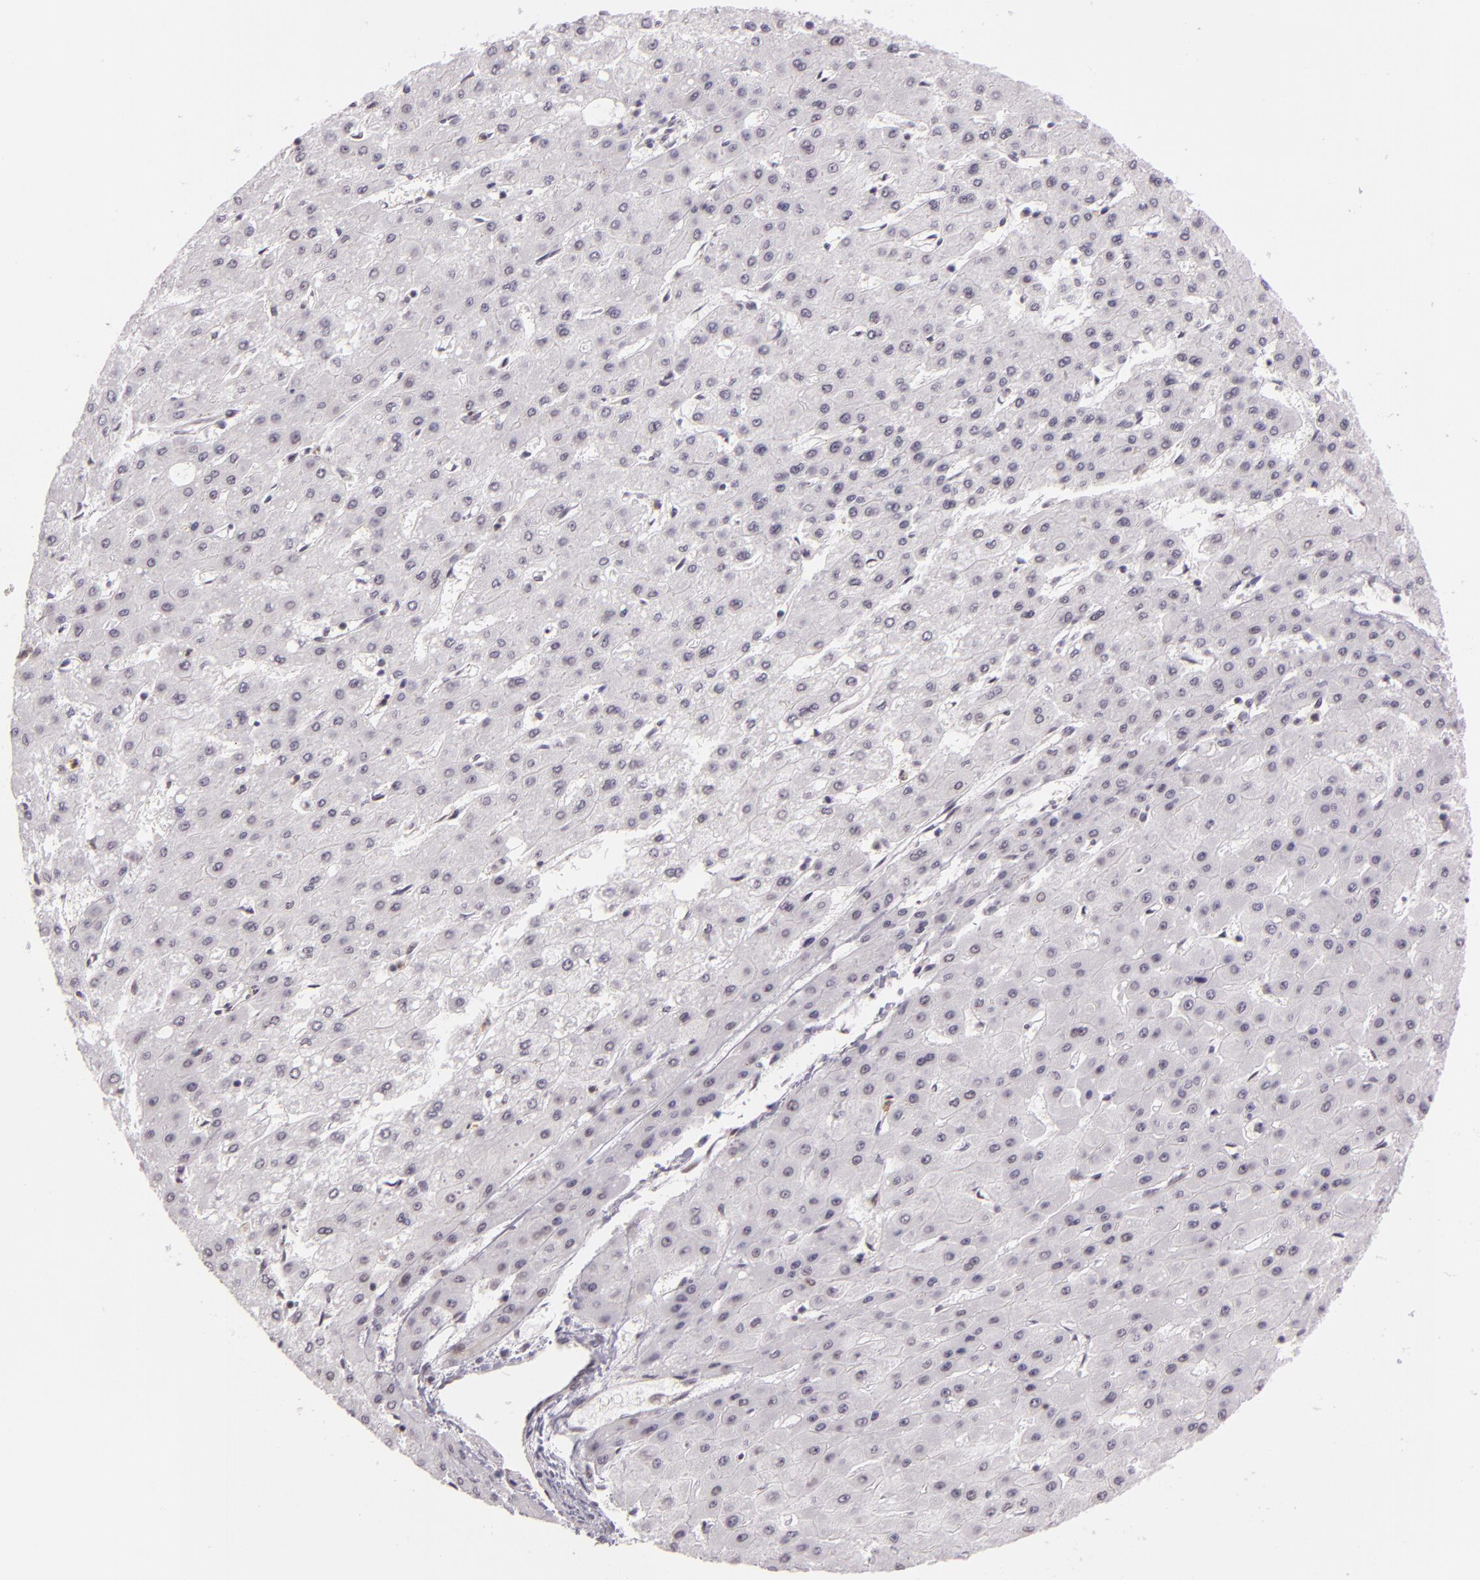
{"staining": {"intensity": "negative", "quantity": "none", "location": "none"}, "tissue": "liver cancer", "cell_type": "Tumor cells", "image_type": "cancer", "snomed": [{"axis": "morphology", "description": "Carcinoma, Hepatocellular, NOS"}, {"axis": "topography", "description": "Liver"}], "caption": "High magnification brightfield microscopy of liver hepatocellular carcinoma stained with DAB (3,3'-diaminobenzidine) (brown) and counterstained with hematoxylin (blue): tumor cells show no significant expression. (DAB (3,3'-diaminobenzidine) IHC, high magnification).", "gene": "IMPDH1", "patient": {"sex": "female", "age": 52}}